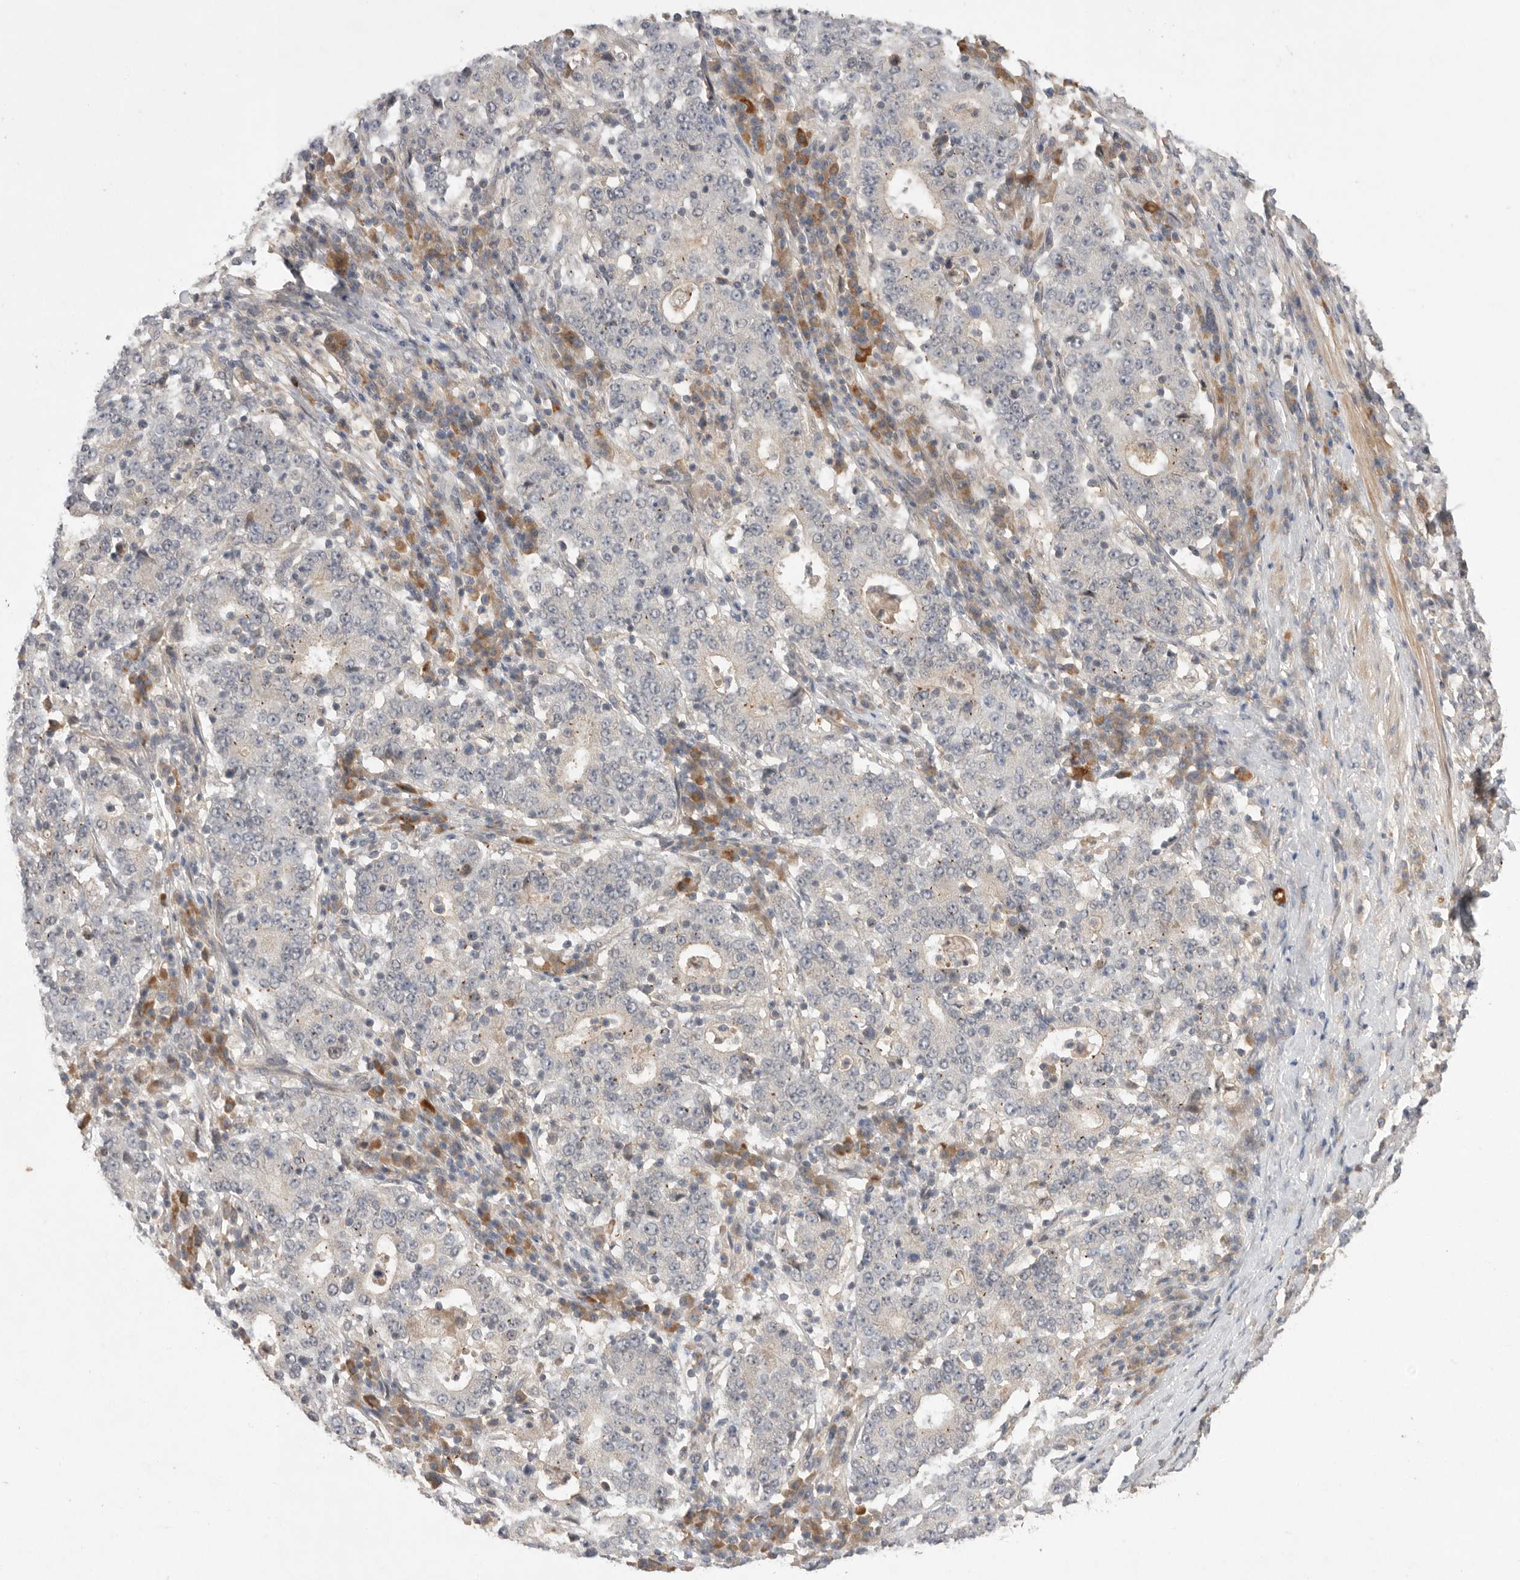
{"staining": {"intensity": "negative", "quantity": "none", "location": "none"}, "tissue": "stomach cancer", "cell_type": "Tumor cells", "image_type": "cancer", "snomed": [{"axis": "morphology", "description": "Adenocarcinoma, NOS"}, {"axis": "topography", "description": "Stomach"}], "caption": "Tumor cells are negative for protein expression in human stomach cancer.", "gene": "NRCAM", "patient": {"sex": "male", "age": 59}}